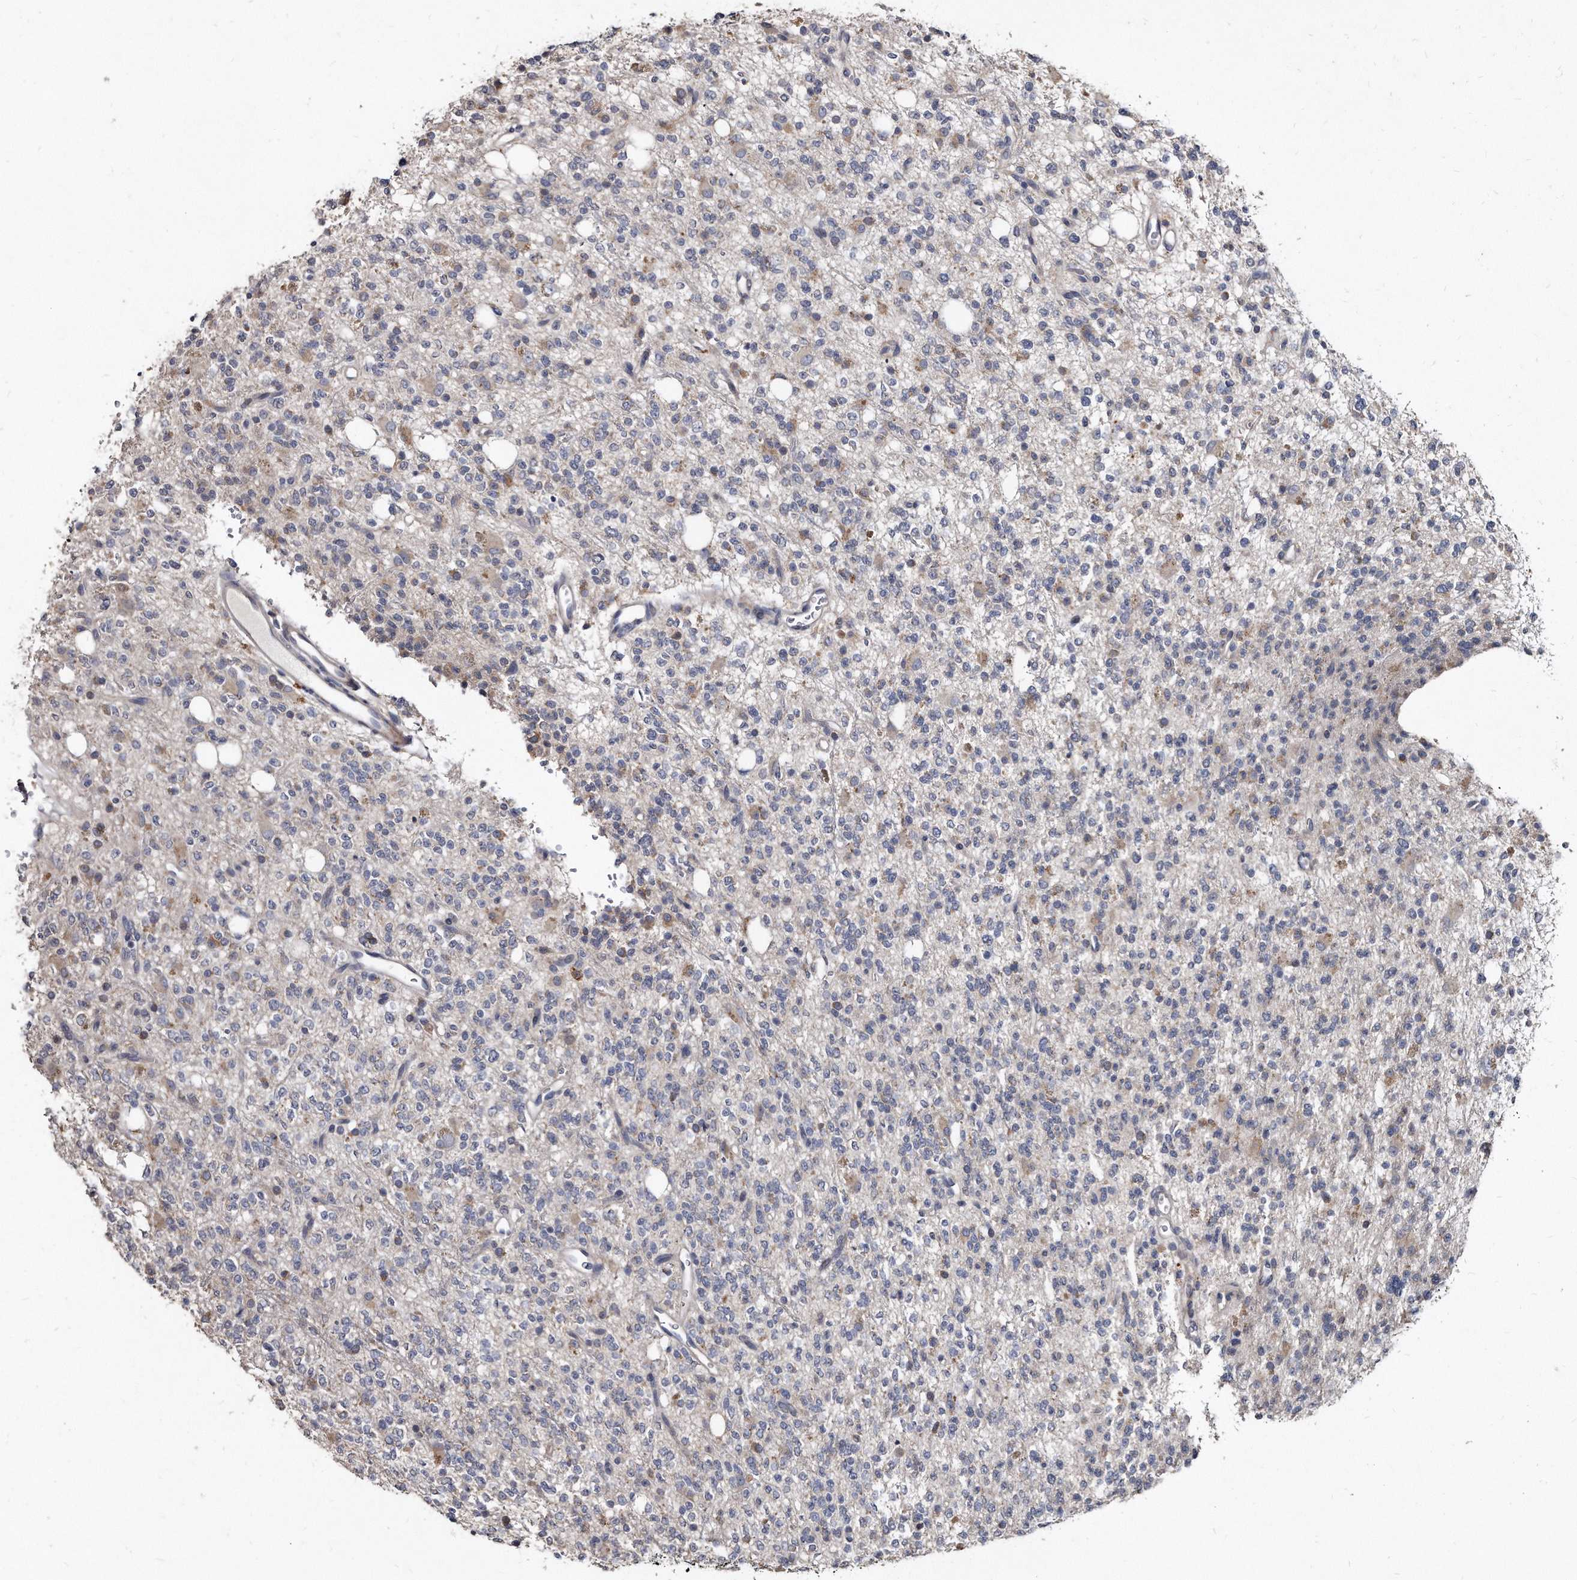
{"staining": {"intensity": "negative", "quantity": "none", "location": "none"}, "tissue": "glioma", "cell_type": "Tumor cells", "image_type": "cancer", "snomed": [{"axis": "morphology", "description": "Glioma, malignant, High grade"}, {"axis": "topography", "description": "Brain"}], "caption": "Histopathology image shows no protein expression in tumor cells of high-grade glioma (malignant) tissue.", "gene": "KLHDC3", "patient": {"sex": "female", "age": 62}}